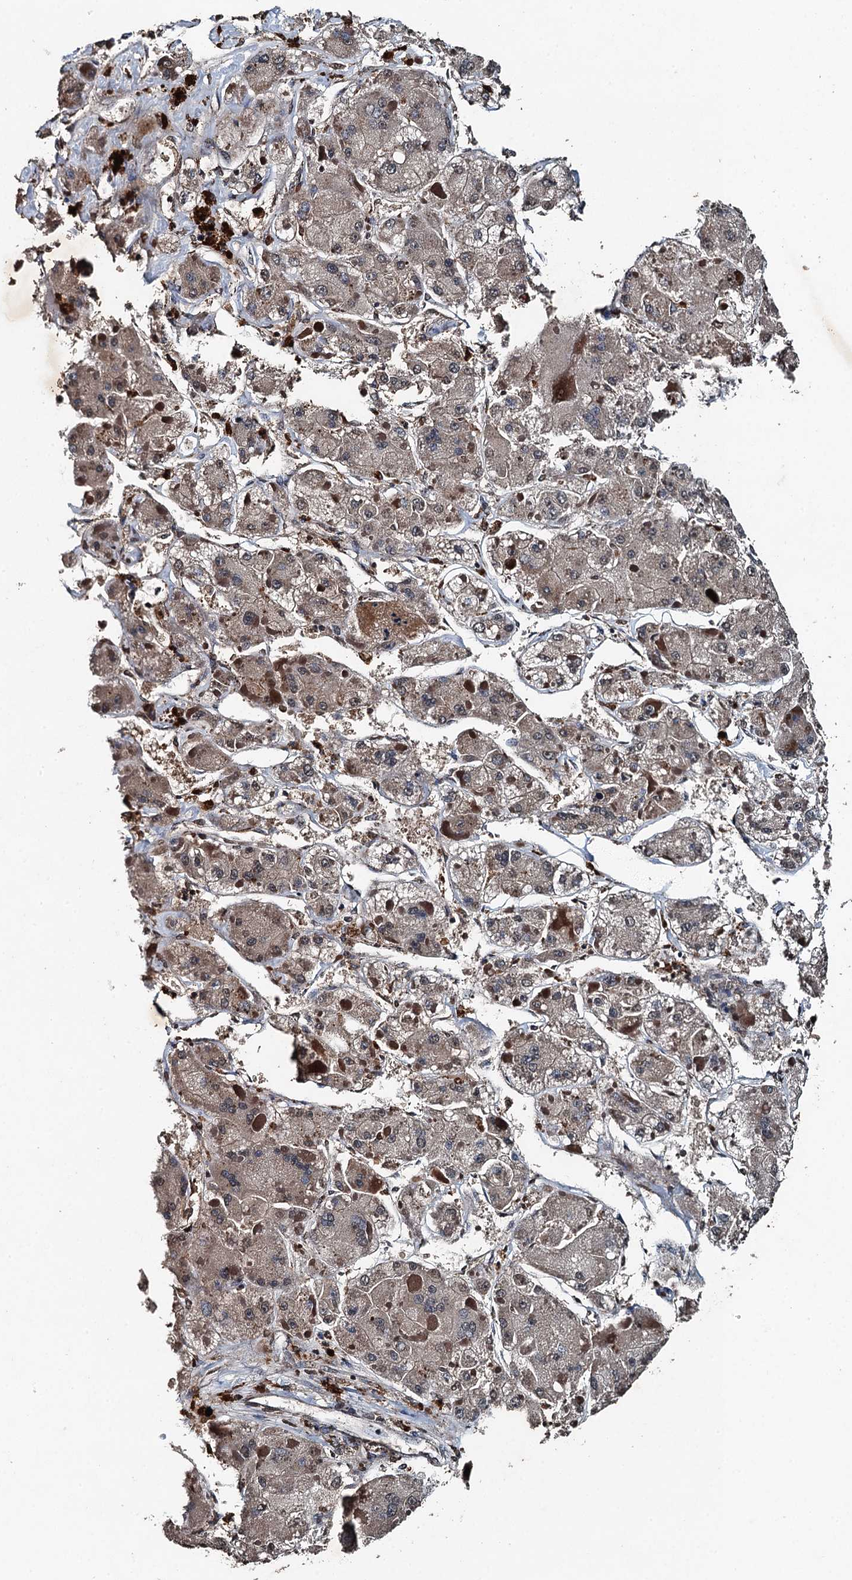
{"staining": {"intensity": "weak", "quantity": "25%-75%", "location": "cytoplasmic/membranous"}, "tissue": "liver cancer", "cell_type": "Tumor cells", "image_type": "cancer", "snomed": [{"axis": "morphology", "description": "Carcinoma, Hepatocellular, NOS"}, {"axis": "topography", "description": "Liver"}], "caption": "A brown stain shows weak cytoplasmic/membranous staining of a protein in human liver cancer (hepatocellular carcinoma) tumor cells.", "gene": "TCTN1", "patient": {"sex": "female", "age": 73}}